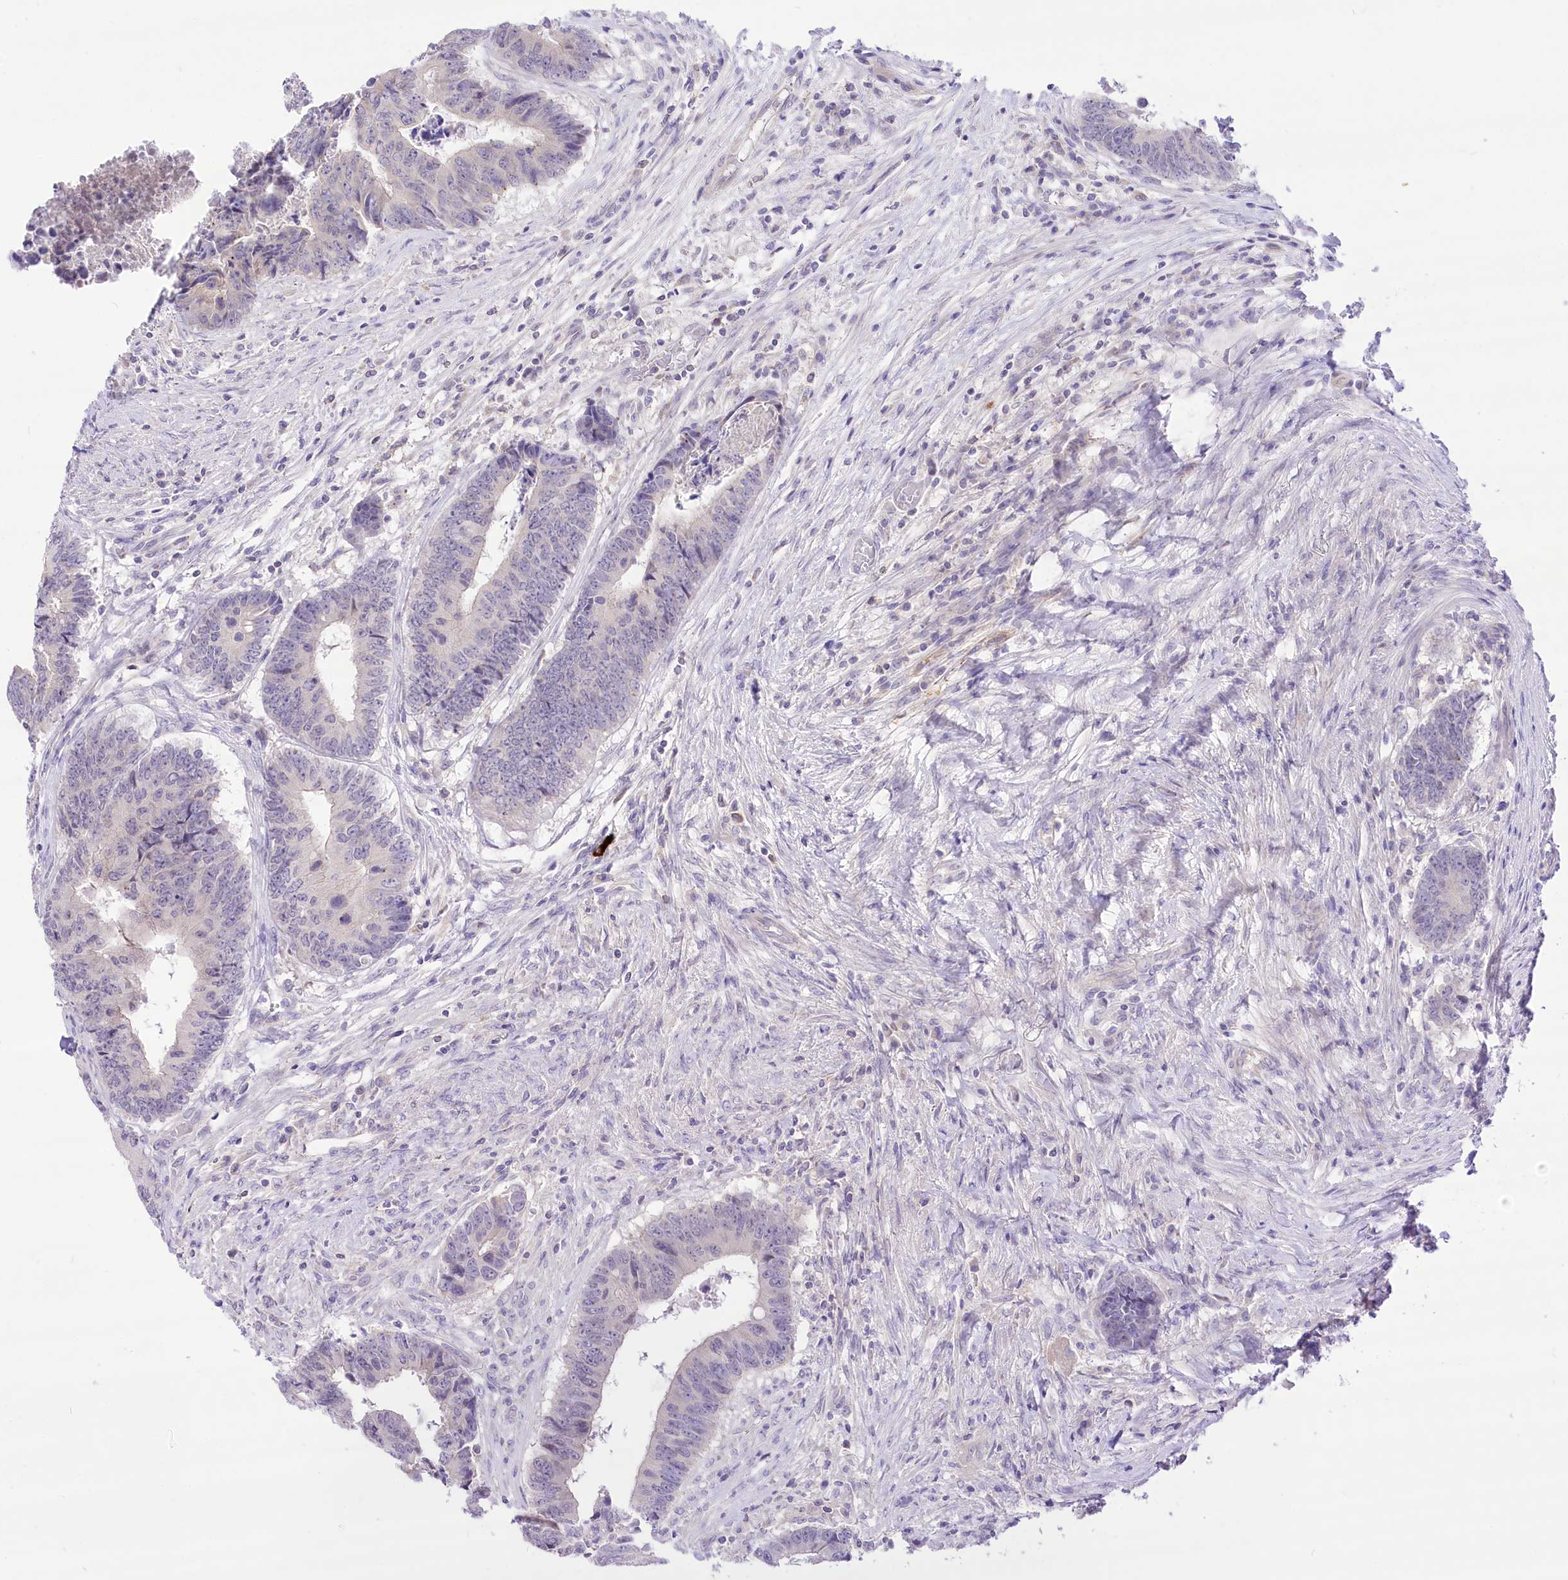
{"staining": {"intensity": "negative", "quantity": "none", "location": "none"}, "tissue": "colorectal cancer", "cell_type": "Tumor cells", "image_type": "cancer", "snomed": [{"axis": "morphology", "description": "Adenocarcinoma, NOS"}, {"axis": "topography", "description": "Rectum"}], "caption": "A micrograph of human colorectal cancer (adenocarcinoma) is negative for staining in tumor cells.", "gene": "HELT", "patient": {"sex": "male", "age": 84}}